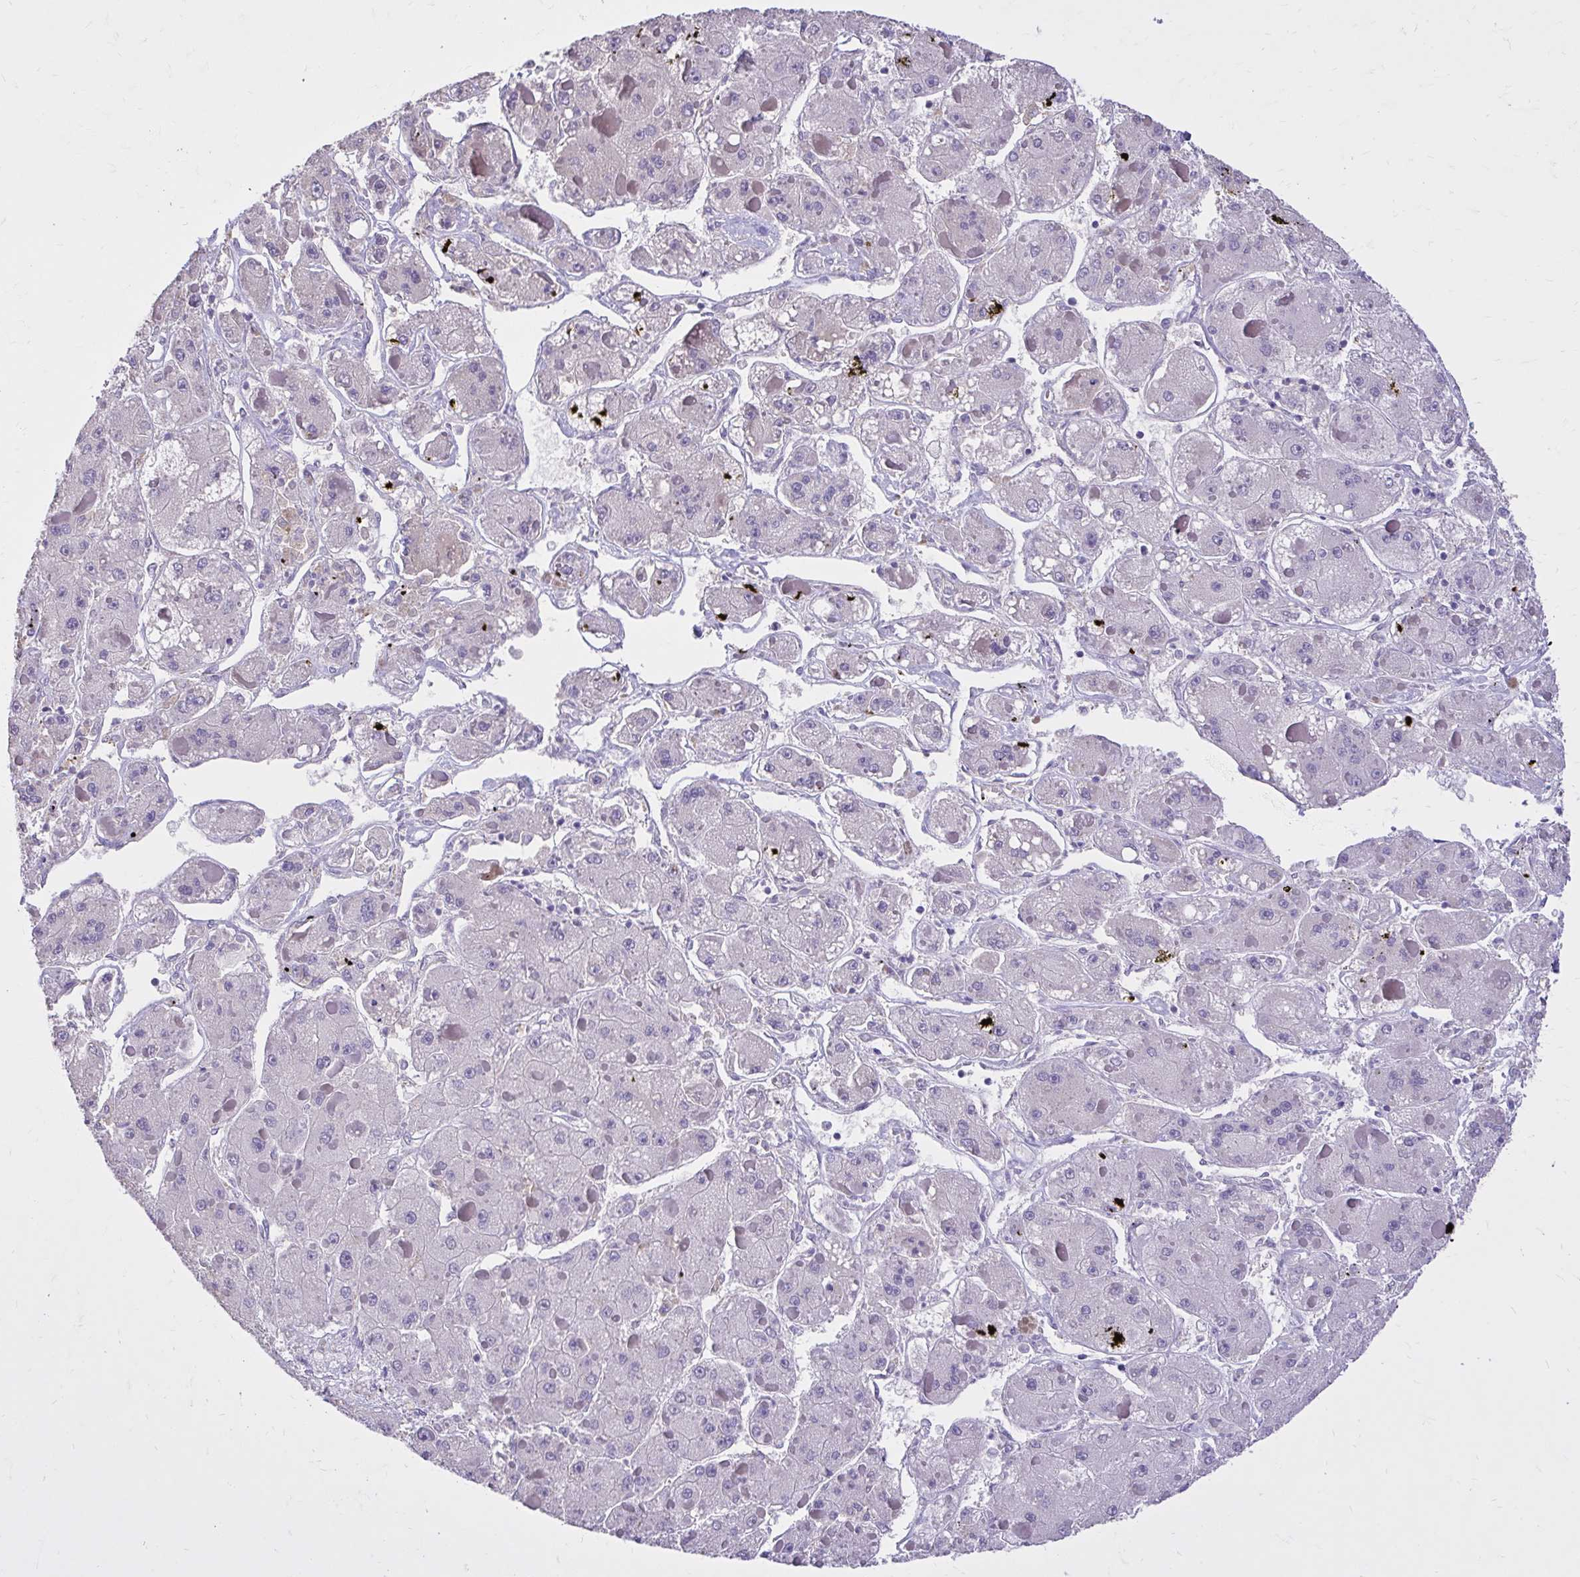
{"staining": {"intensity": "negative", "quantity": "none", "location": "none"}, "tissue": "liver cancer", "cell_type": "Tumor cells", "image_type": "cancer", "snomed": [{"axis": "morphology", "description": "Carcinoma, Hepatocellular, NOS"}, {"axis": "topography", "description": "Liver"}], "caption": "This is an IHC image of liver hepatocellular carcinoma. There is no expression in tumor cells.", "gene": "EPB41L1", "patient": {"sex": "female", "age": 73}}